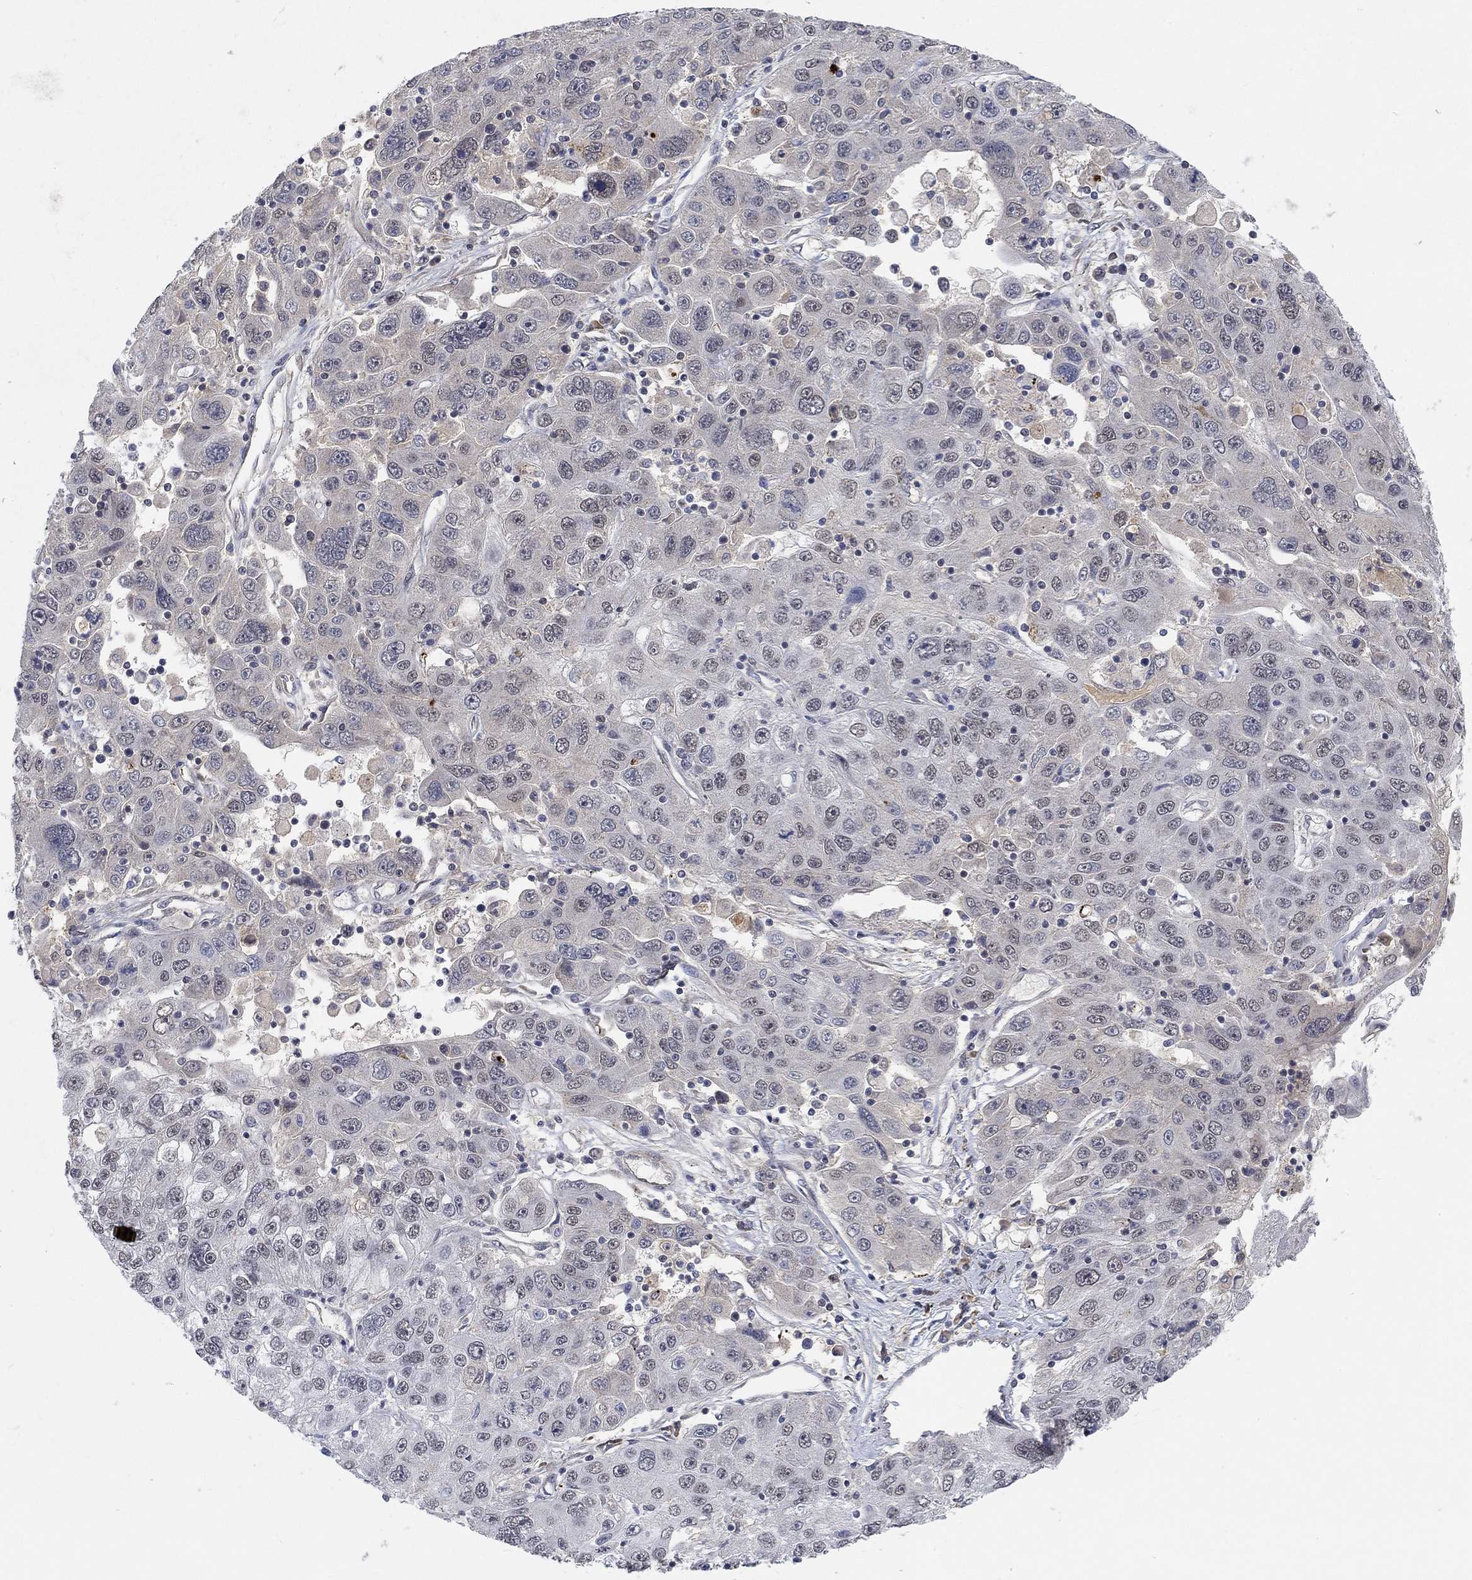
{"staining": {"intensity": "negative", "quantity": "none", "location": "none"}, "tissue": "stomach cancer", "cell_type": "Tumor cells", "image_type": "cancer", "snomed": [{"axis": "morphology", "description": "Adenocarcinoma, NOS"}, {"axis": "topography", "description": "Stomach"}], "caption": "There is no significant expression in tumor cells of adenocarcinoma (stomach).", "gene": "THAP8", "patient": {"sex": "male", "age": 56}}